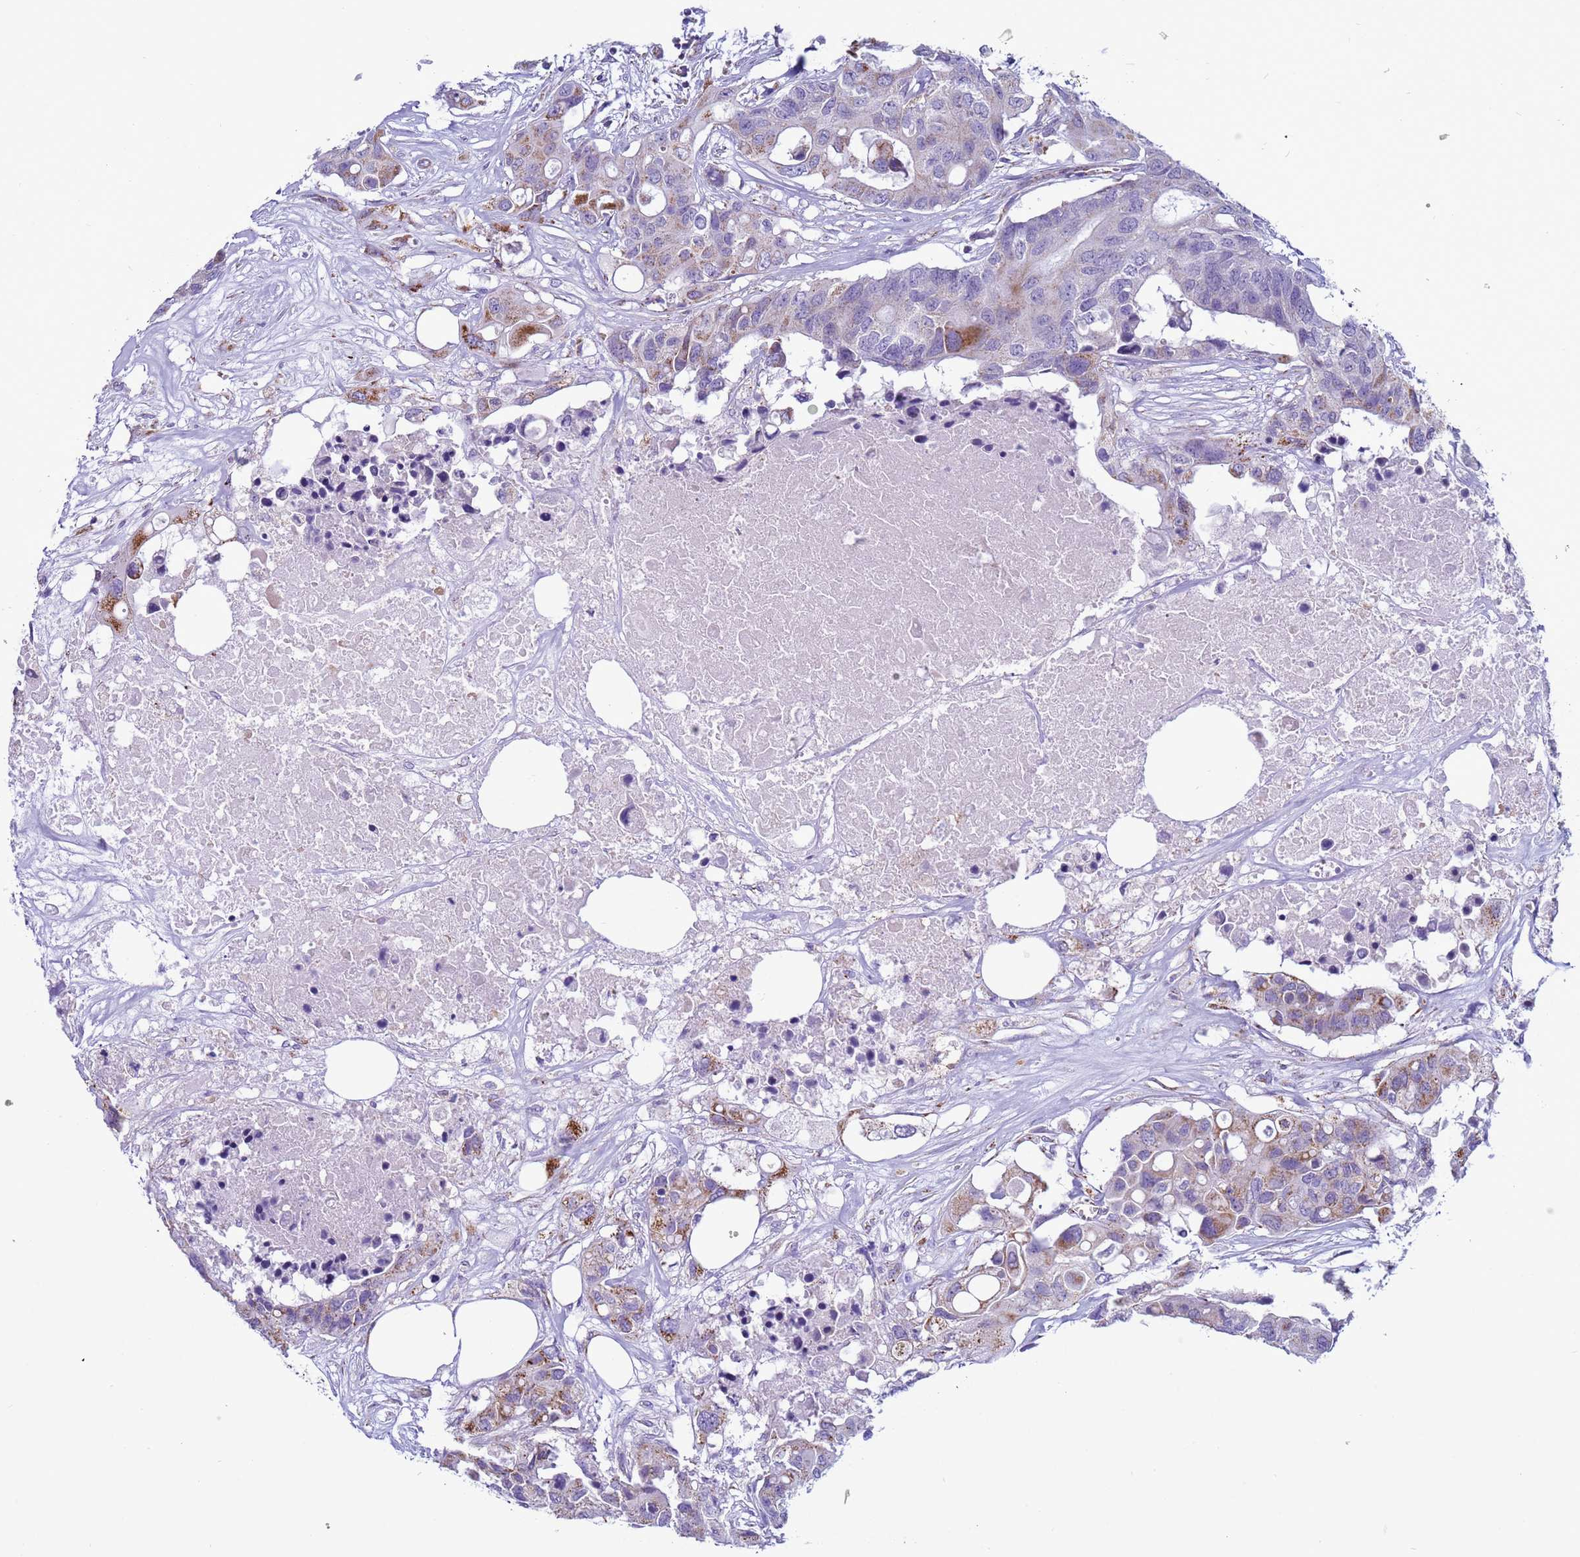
{"staining": {"intensity": "moderate", "quantity": "25%-75%", "location": "cytoplasmic/membranous"}, "tissue": "colorectal cancer", "cell_type": "Tumor cells", "image_type": "cancer", "snomed": [{"axis": "morphology", "description": "Adenocarcinoma, NOS"}, {"axis": "topography", "description": "Colon"}], "caption": "A micrograph of colorectal cancer stained for a protein reveals moderate cytoplasmic/membranous brown staining in tumor cells.", "gene": "NCALD", "patient": {"sex": "male", "age": 77}}